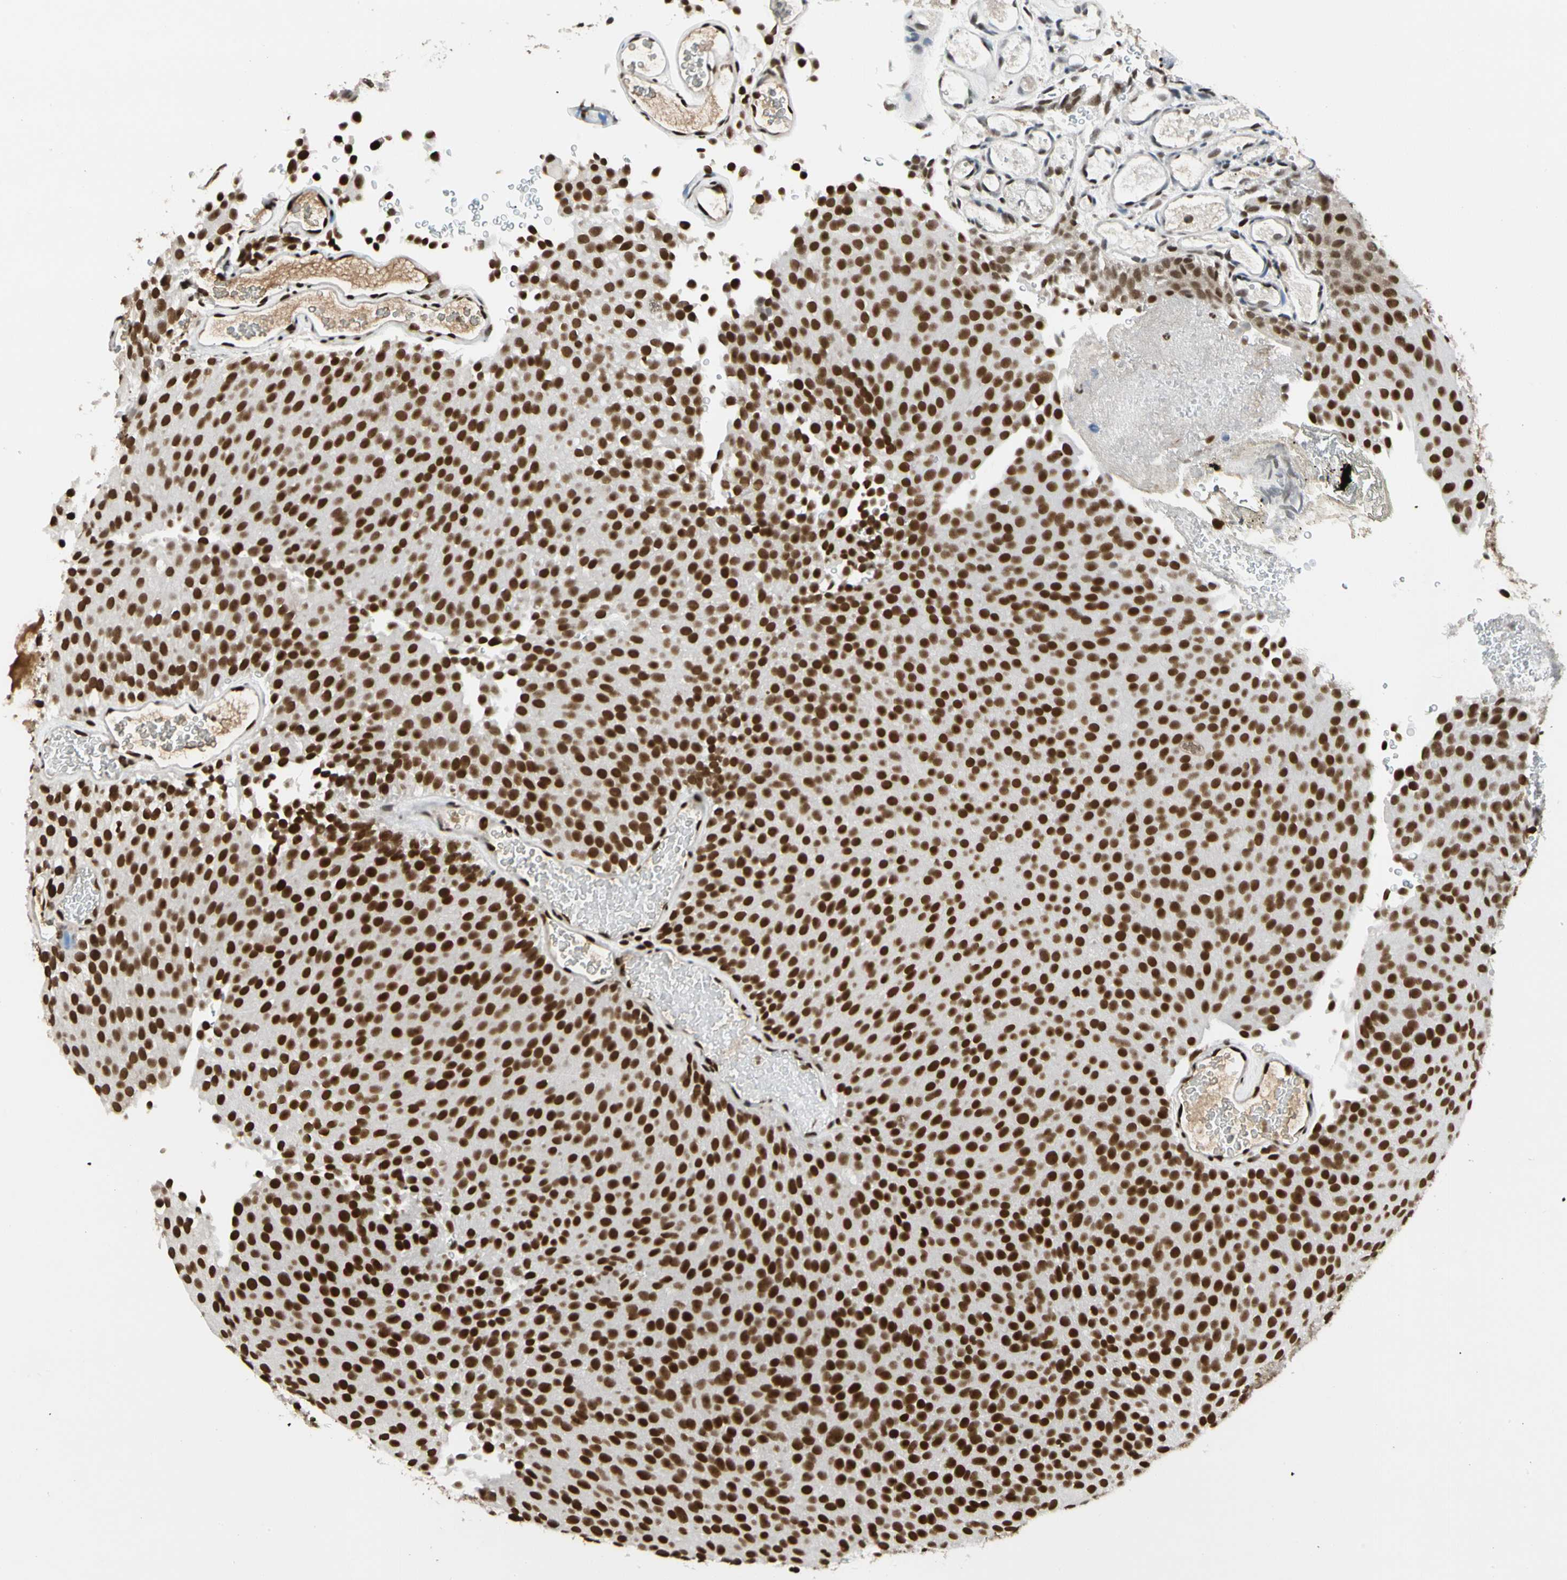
{"staining": {"intensity": "strong", "quantity": ">75%", "location": "nuclear"}, "tissue": "urothelial cancer", "cell_type": "Tumor cells", "image_type": "cancer", "snomed": [{"axis": "morphology", "description": "Urothelial carcinoma, Low grade"}, {"axis": "topography", "description": "Urinary bladder"}], "caption": "This is an image of immunohistochemistry staining of low-grade urothelial carcinoma, which shows strong expression in the nuclear of tumor cells.", "gene": "CDK12", "patient": {"sex": "male", "age": 78}}